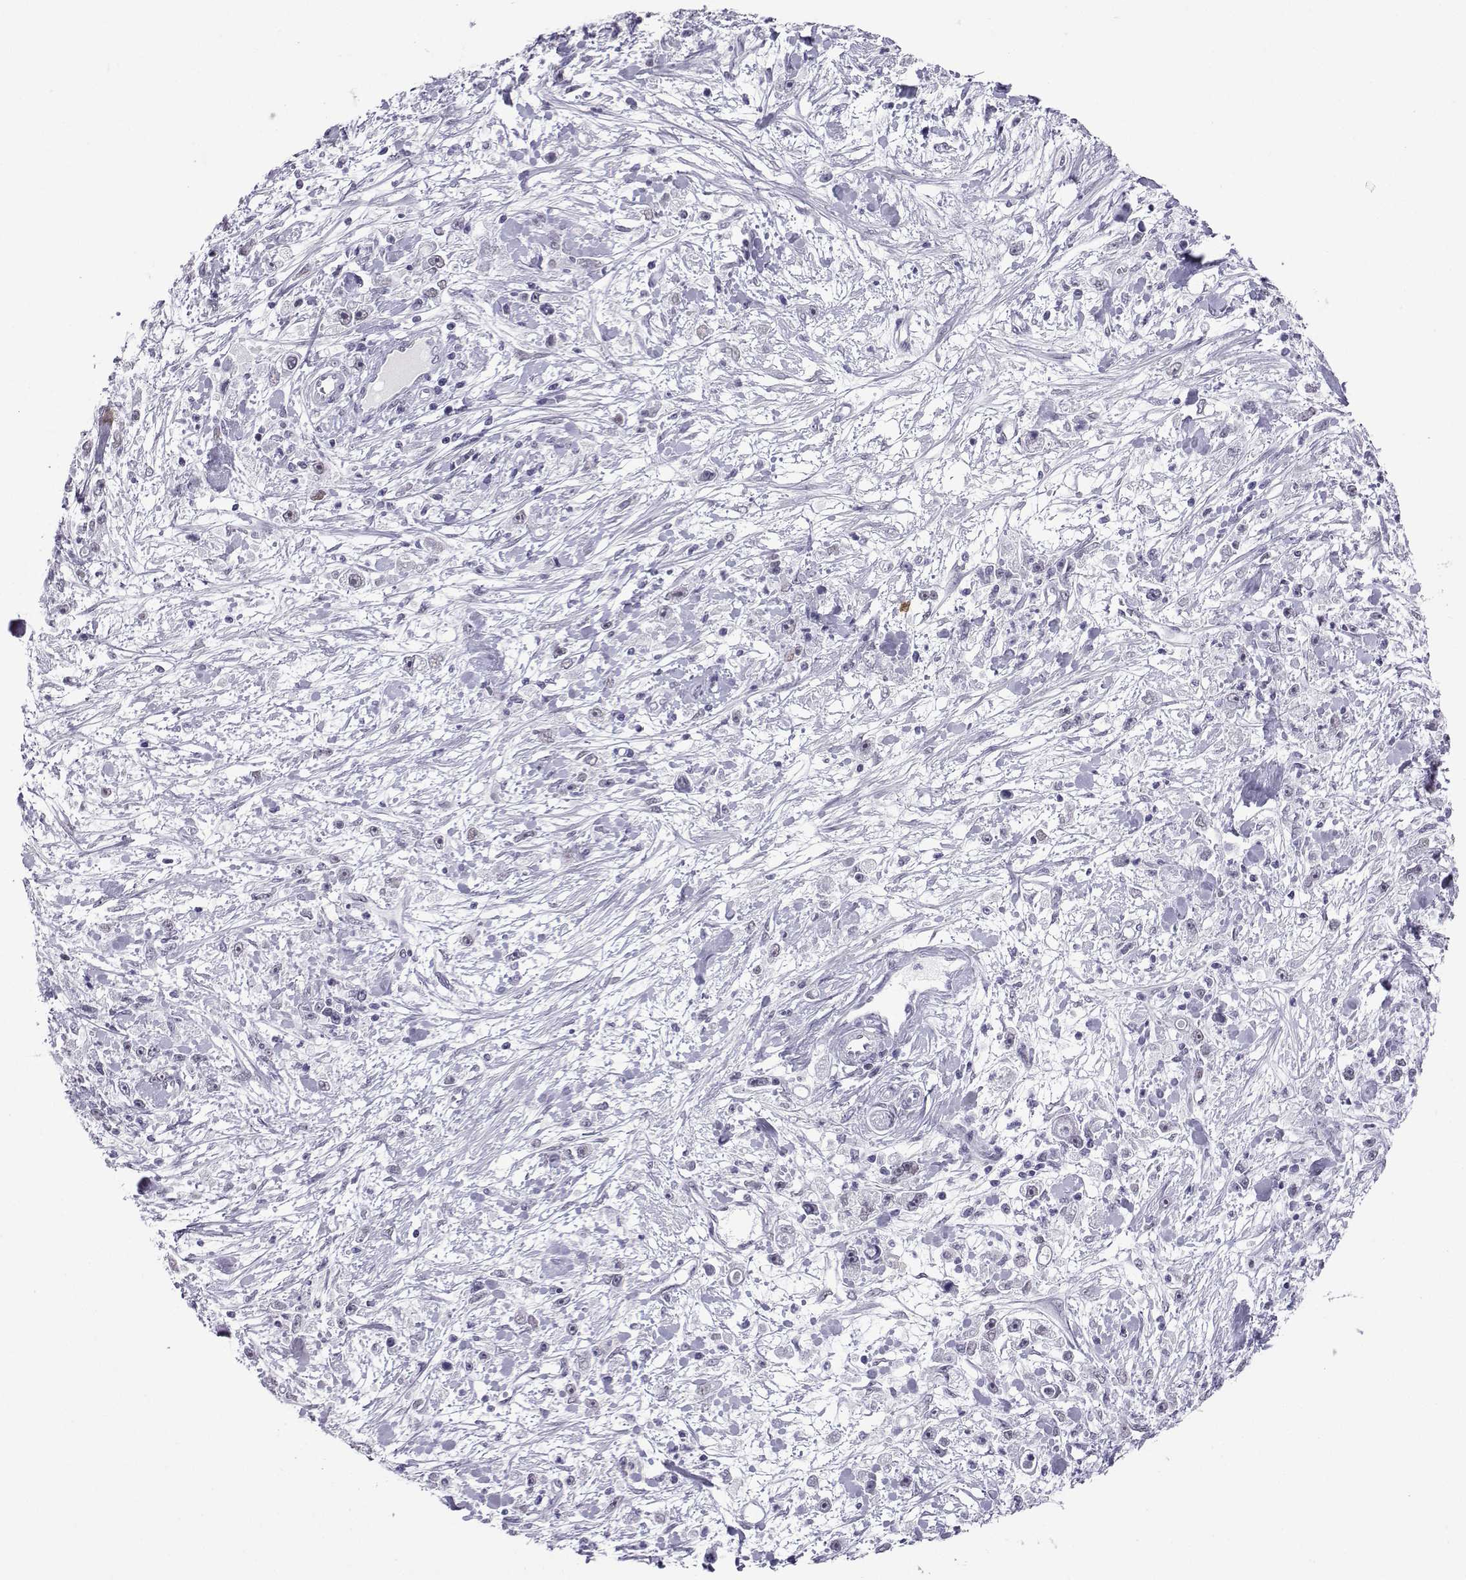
{"staining": {"intensity": "negative", "quantity": "none", "location": "none"}, "tissue": "stomach cancer", "cell_type": "Tumor cells", "image_type": "cancer", "snomed": [{"axis": "morphology", "description": "Adenocarcinoma, NOS"}, {"axis": "topography", "description": "Stomach"}], "caption": "Protein analysis of stomach adenocarcinoma reveals no significant positivity in tumor cells.", "gene": "LORICRIN", "patient": {"sex": "female", "age": 59}}